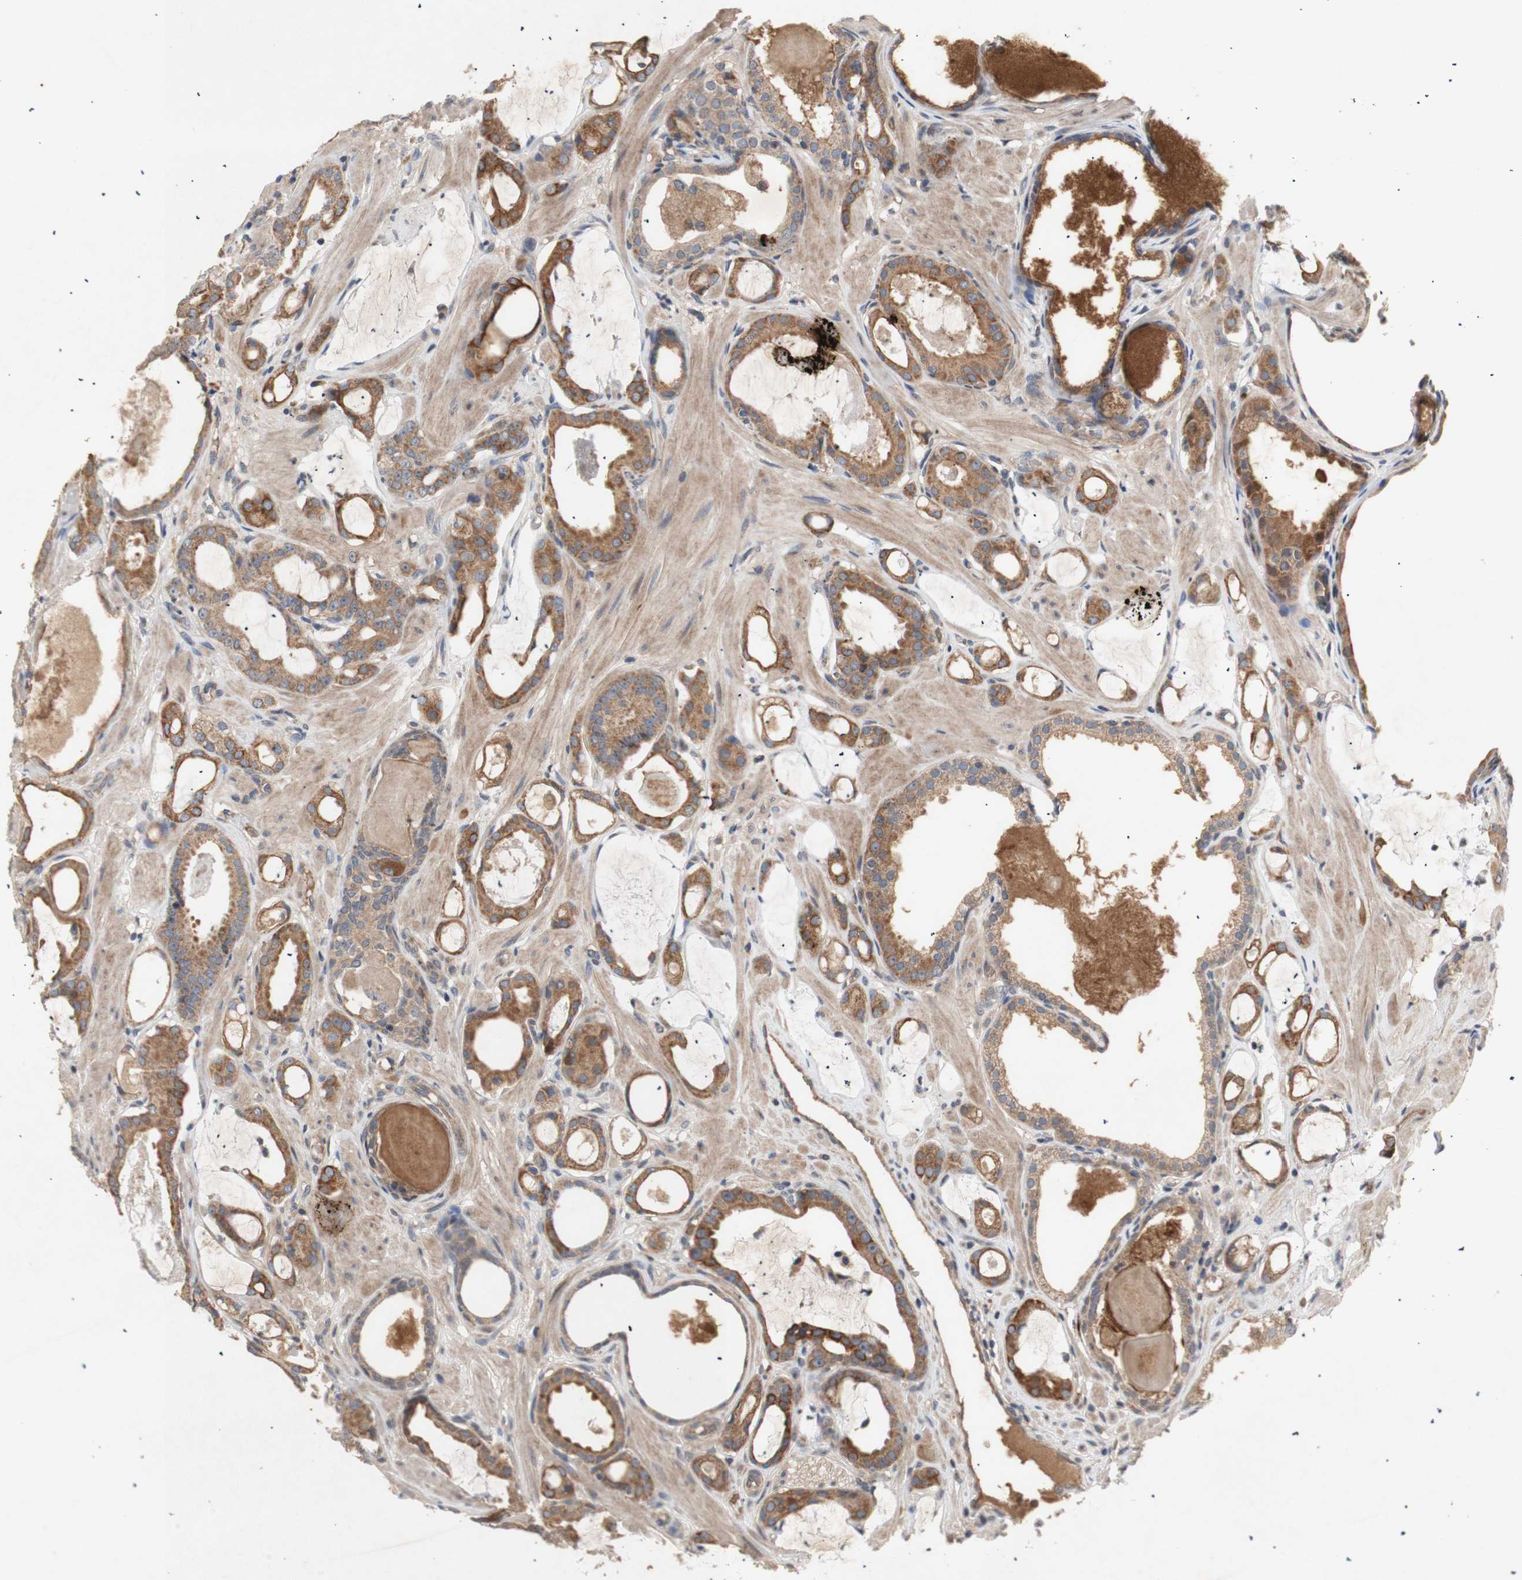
{"staining": {"intensity": "moderate", "quantity": ">75%", "location": "cytoplasmic/membranous"}, "tissue": "prostate cancer", "cell_type": "Tumor cells", "image_type": "cancer", "snomed": [{"axis": "morphology", "description": "Adenocarcinoma, Low grade"}, {"axis": "topography", "description": "Prostate"}], "caption": "Prostate low-grade adenocarcinoma was stained to show a protein in brown. There is medium levels of moderate cytoplasmic/membranous positivity in approximately >75% of tumor cells.", "gene": "PKN1", "patient": {"sex": "male", "age": 53}}